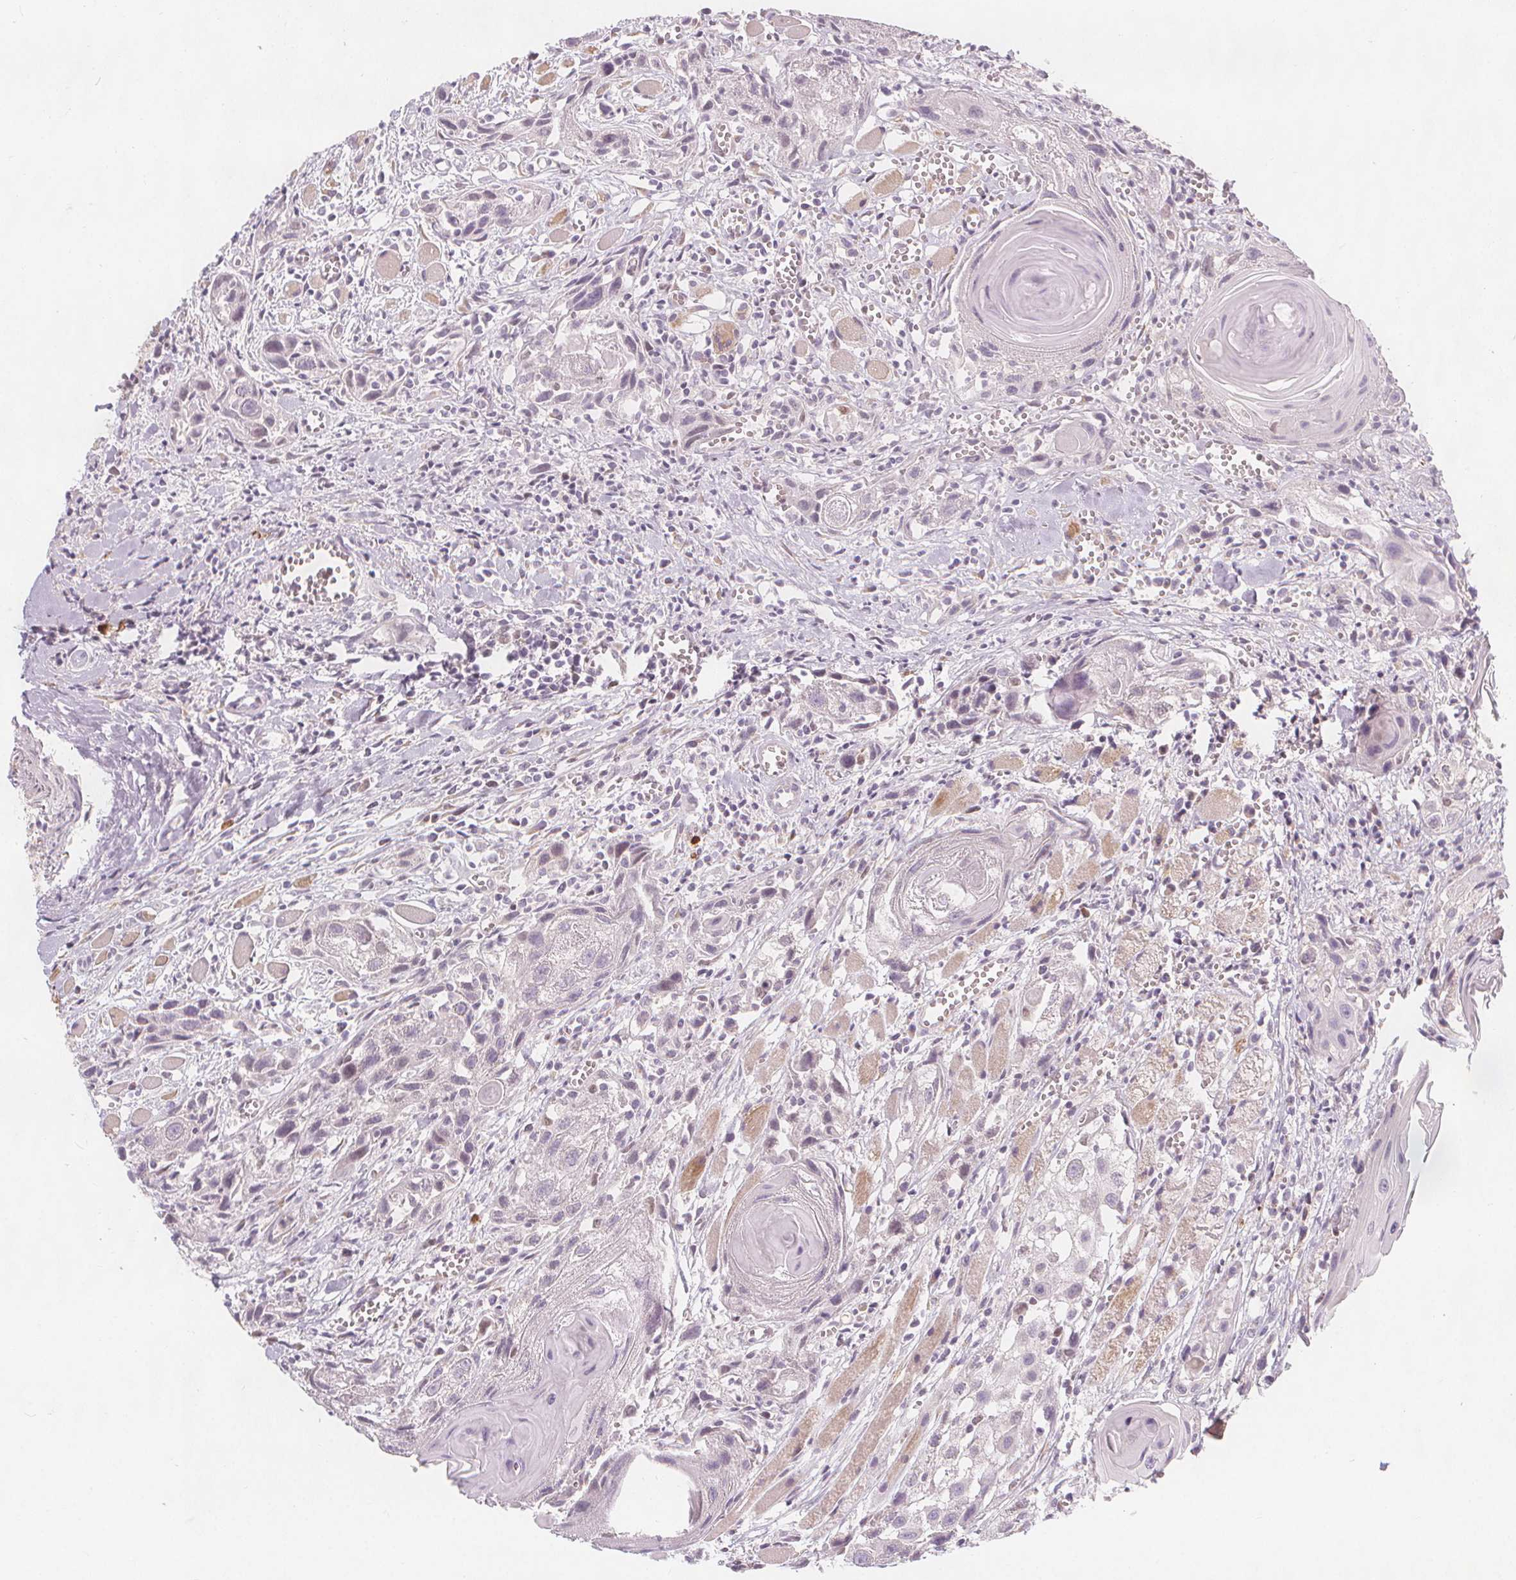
{"staining": {"intensity": "negative", "quantity": "none", "location": "none"}, "tissue": "head and neck cancer", "cell_type": "Tumor cells", "image_type": "cancer", "snomed": [{"axis": "morphology", "description": "Squamous cell carcinoma, NOS"}, {"axis": "topography", "description": "Head-Neck"}], "caption": "An IHC micrograph of head and neck cancer is shown. There is no staining in tumor cells of head and neck cancer.", "gene": "TIPIN", "patient": {"sex": "female", "age": 80}}